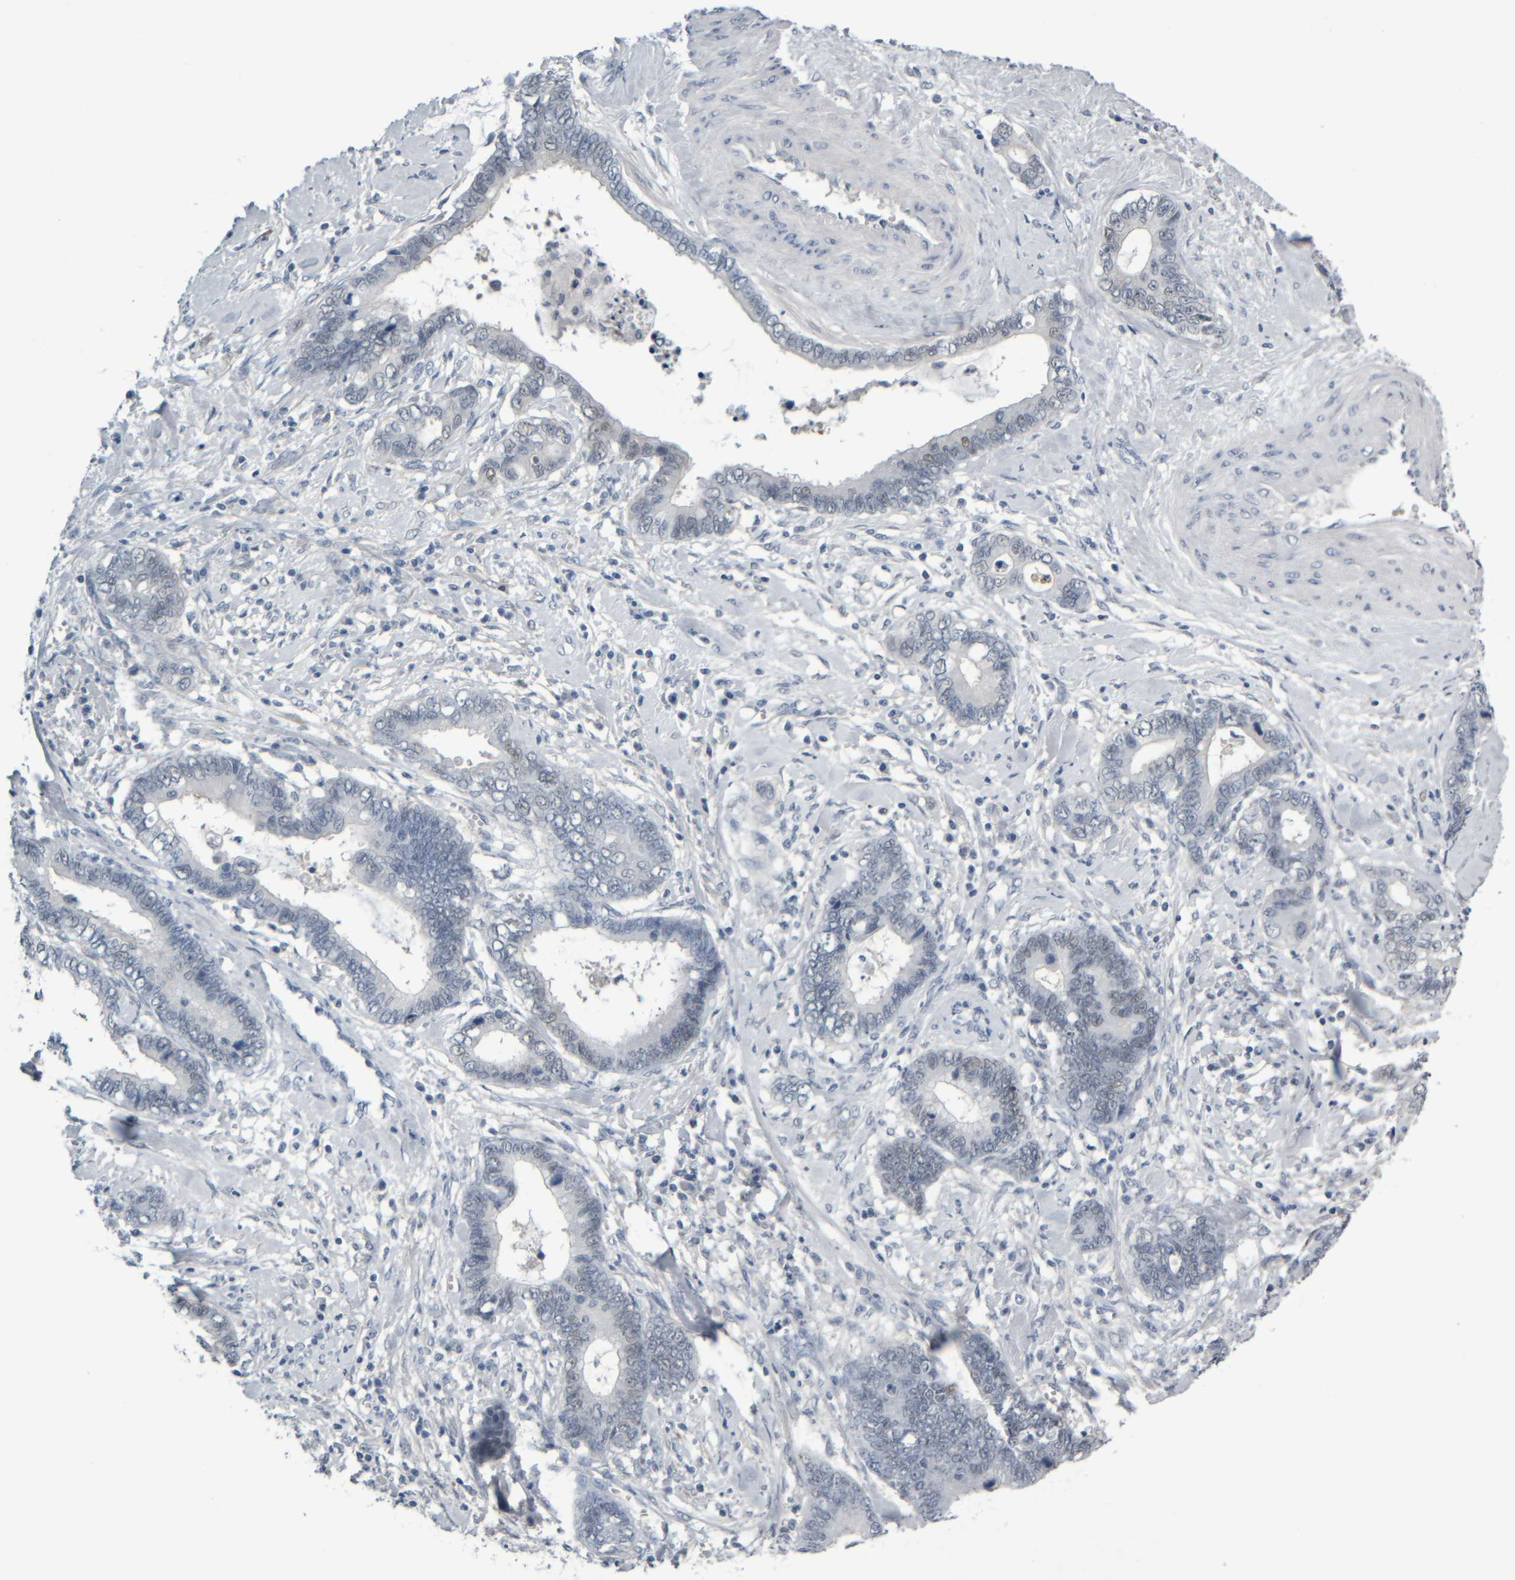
{"staining": {"intensity": "negative", "quantity": "none", "location": "none"}, "tissue": "cervical cancer", "cell_type": "Tumor cells", "image_type": "cancer", "snomed": [{"axis": "morphology", "description": "Adenocarcinoma, NOS"}, {"axis": "topography", "description": "Cervix"}], "caption": "There is no significant staining in tumor cells of cervical cancer (adenocarcinoma). (Brightfield microscopy of DAB immunohistochemistry at high magnification).", "gene": "COL14A1", "patient": {"sex": "female", "age": 44}}